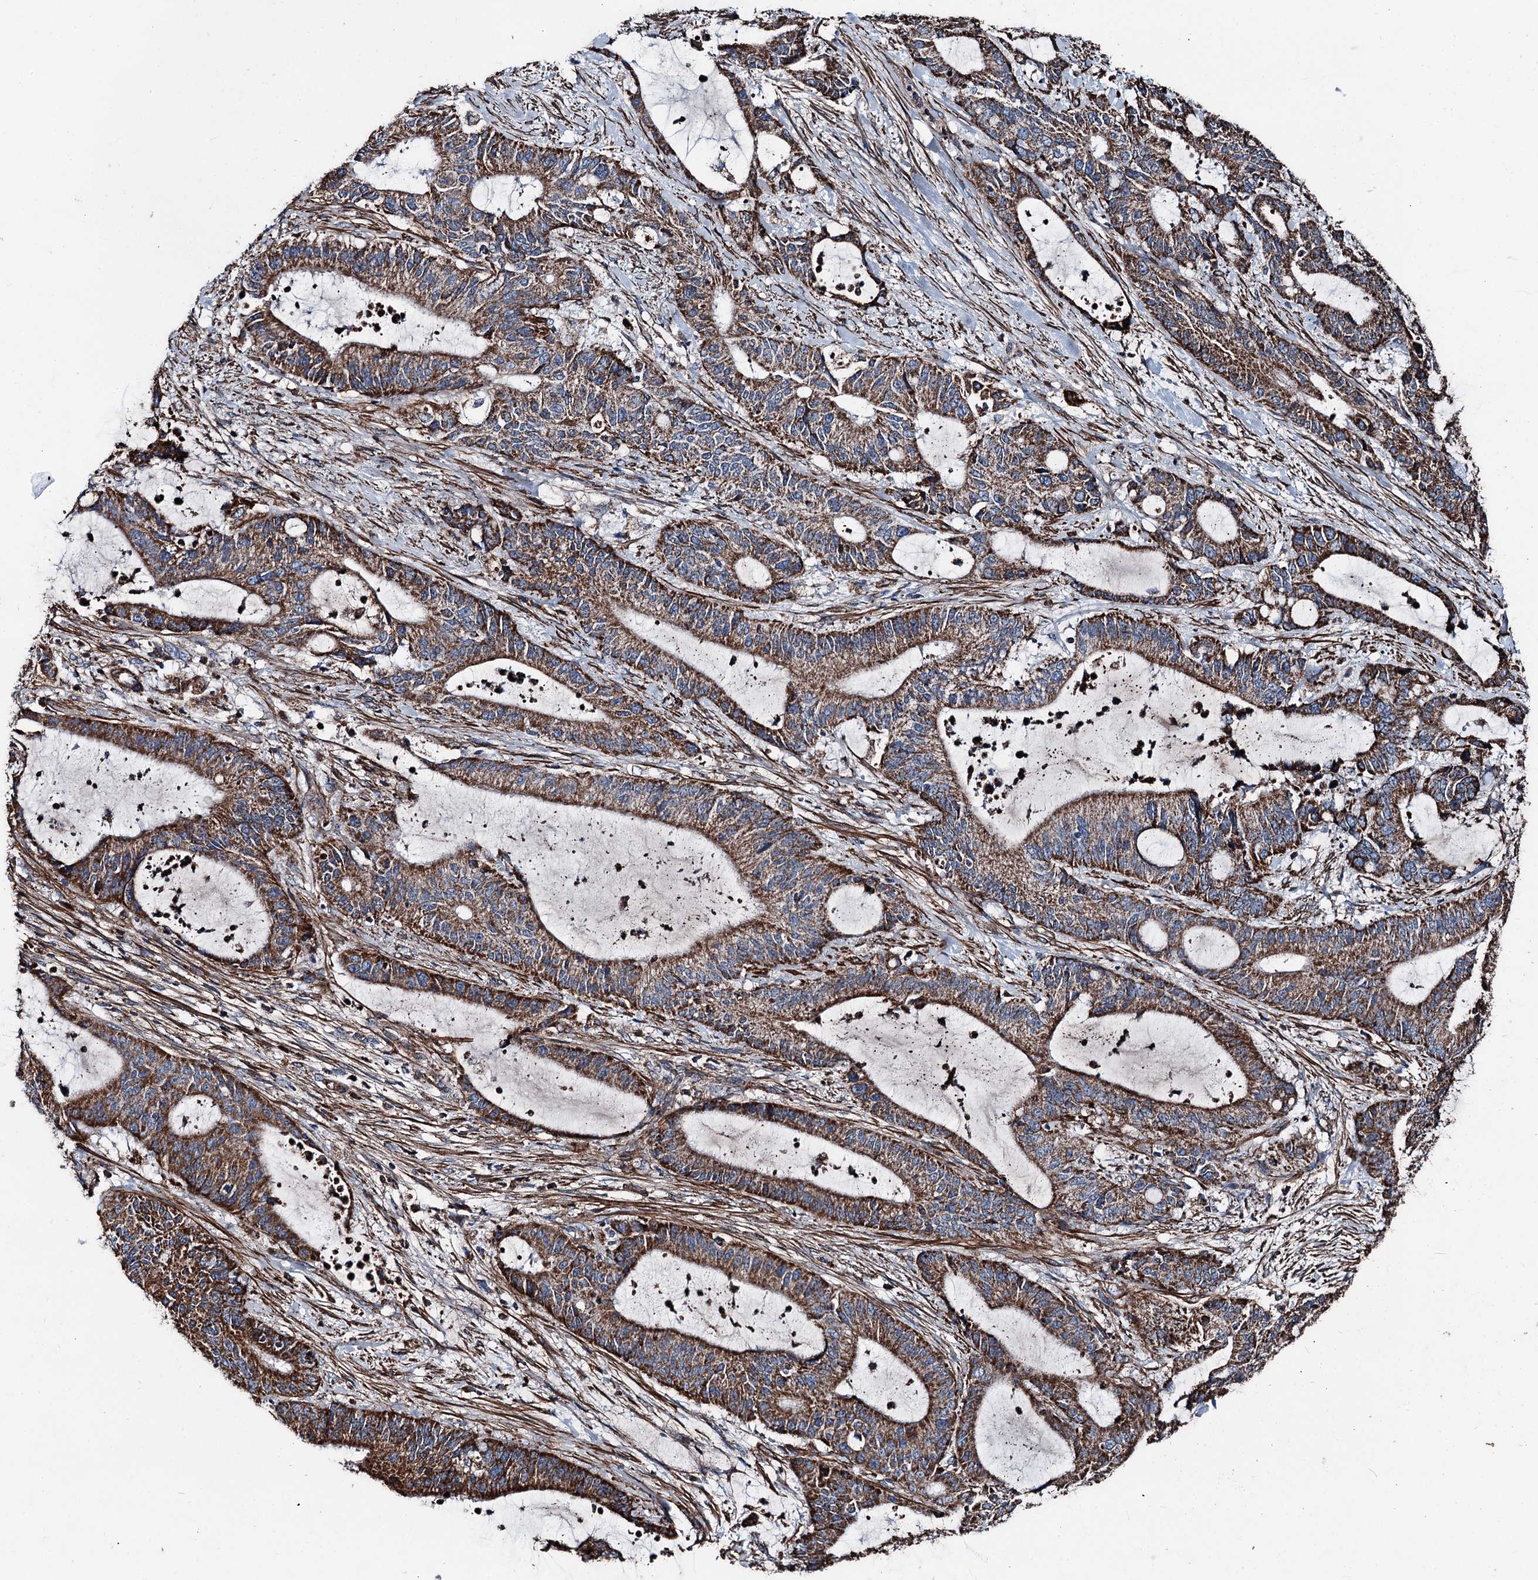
{"staining": {"intensity": "strong", "quantity": ">75%", "location": "cytoplasmic/membranous"}, "tissue": "liver cancer", "cell_type": "Tumor cells", "image_type": "cancer", "snomed": [{"axis": "morphology", "description": "Normal tissue, NOS"}, {"axis": "morphology", "description": "Cholangiocarcinoma"}, {"axis": "topography", "description": "Liver"}, {"axis": "topography", "description": "Peripheral nerve tissue"}], "caption": "A brown stain labels strong cytoplasmic/membranous expression of a protein in human liver cancer (cholangiocarcinoma) tumor cells.", "gene": "DDIAS", "patient": {"sex": "female", "age": 73}}